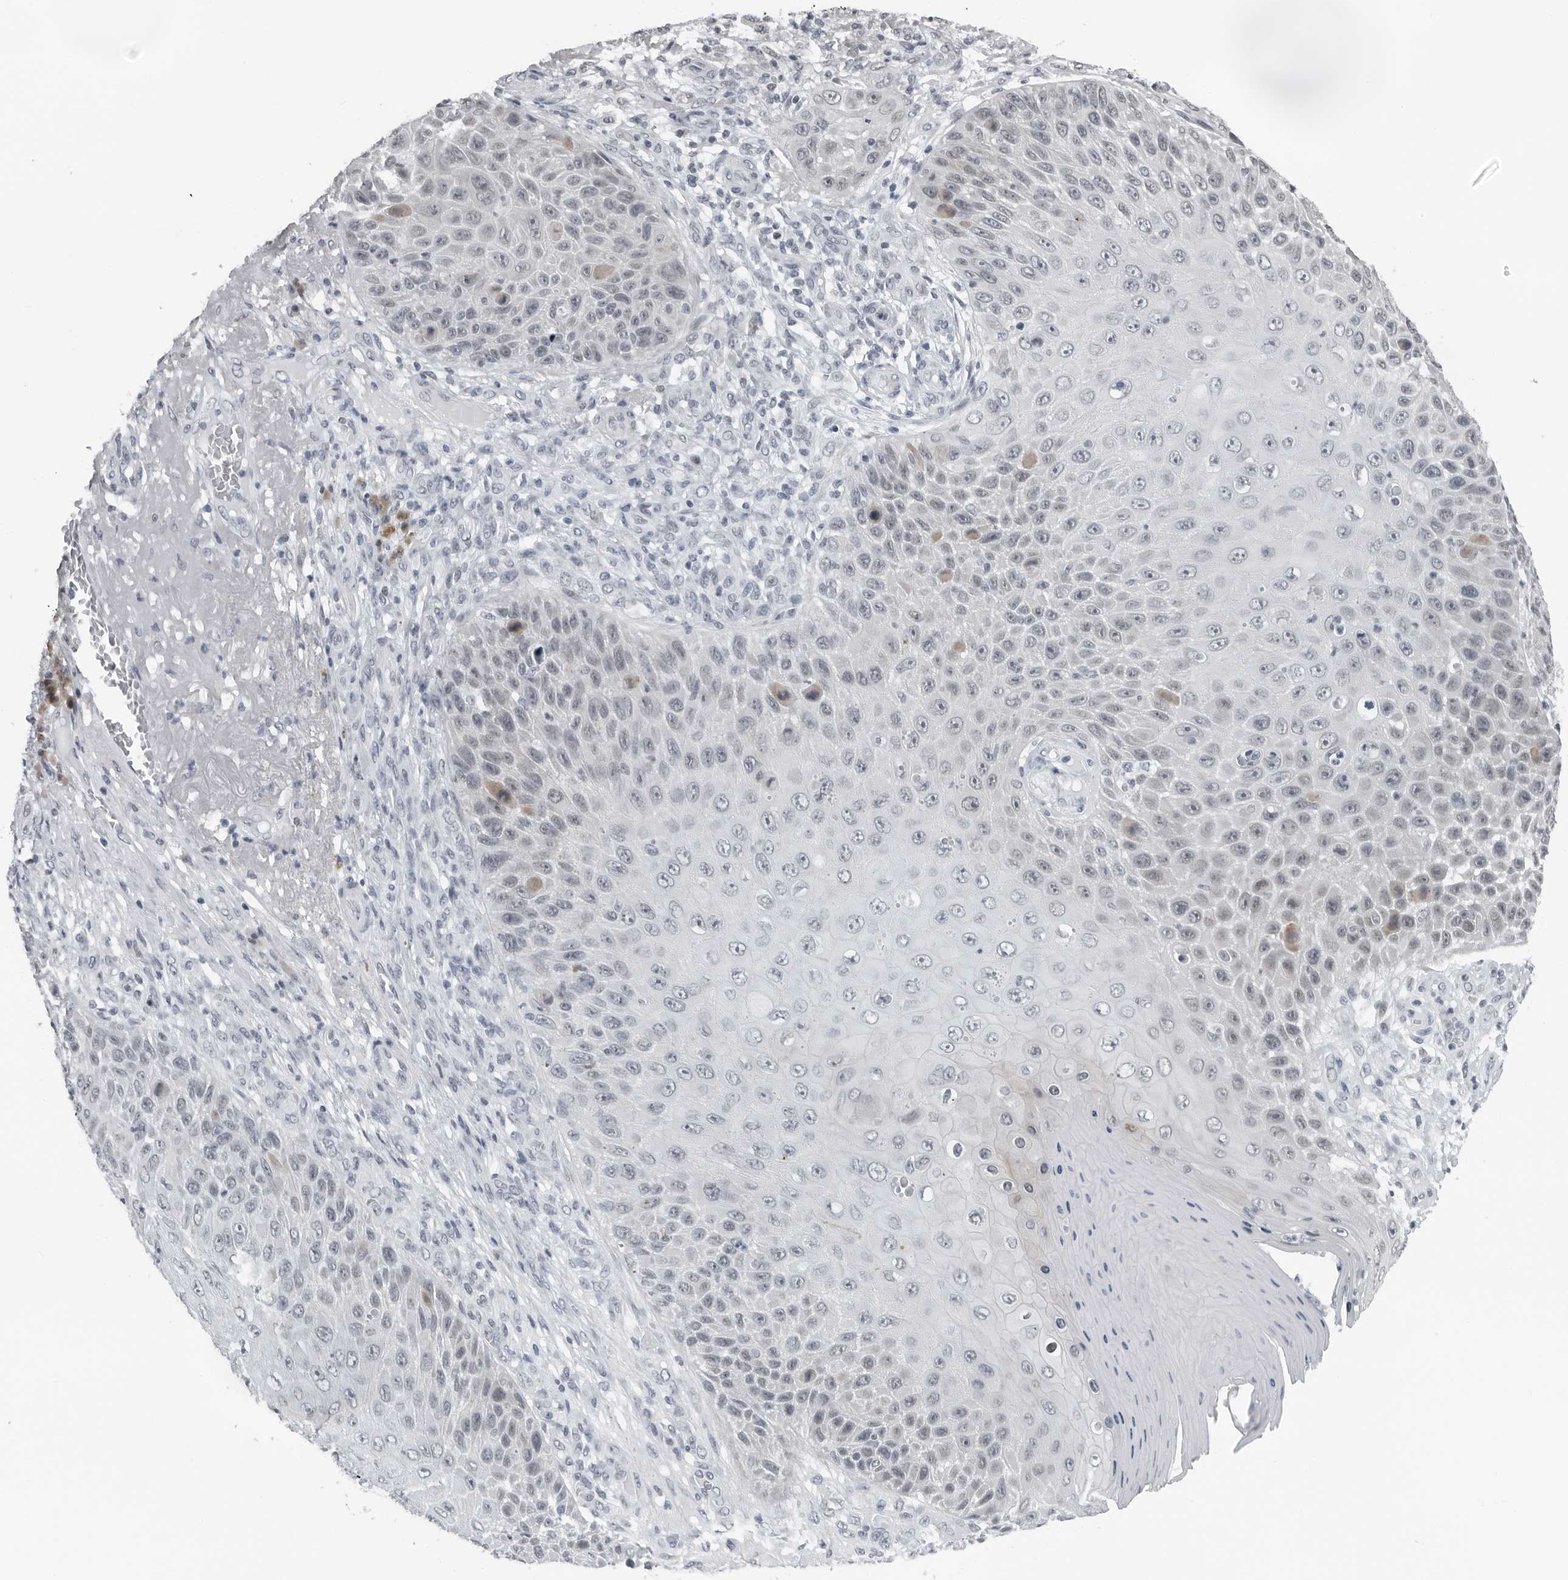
{"staining": {"intensity": "weak", "quantity": "<25%", "location": "cytoplasmic/membranous,nuclear"}, "tissue": "skin cancer", "cell_type": "Tumor cells", "image_type": "cancer", "snomed": [{"axis": "morphology", "description": "Squamous cell carcinoma, NOS"}, {"axis": "topography", "description": "Skin"}], "caption": "The micrograph demonstrates no significant expression in tumor cells of skin cancer (squamous cell carcinoma).", "gene": "PPP1R42", "patient": {"sex": "female", "age": 88}}